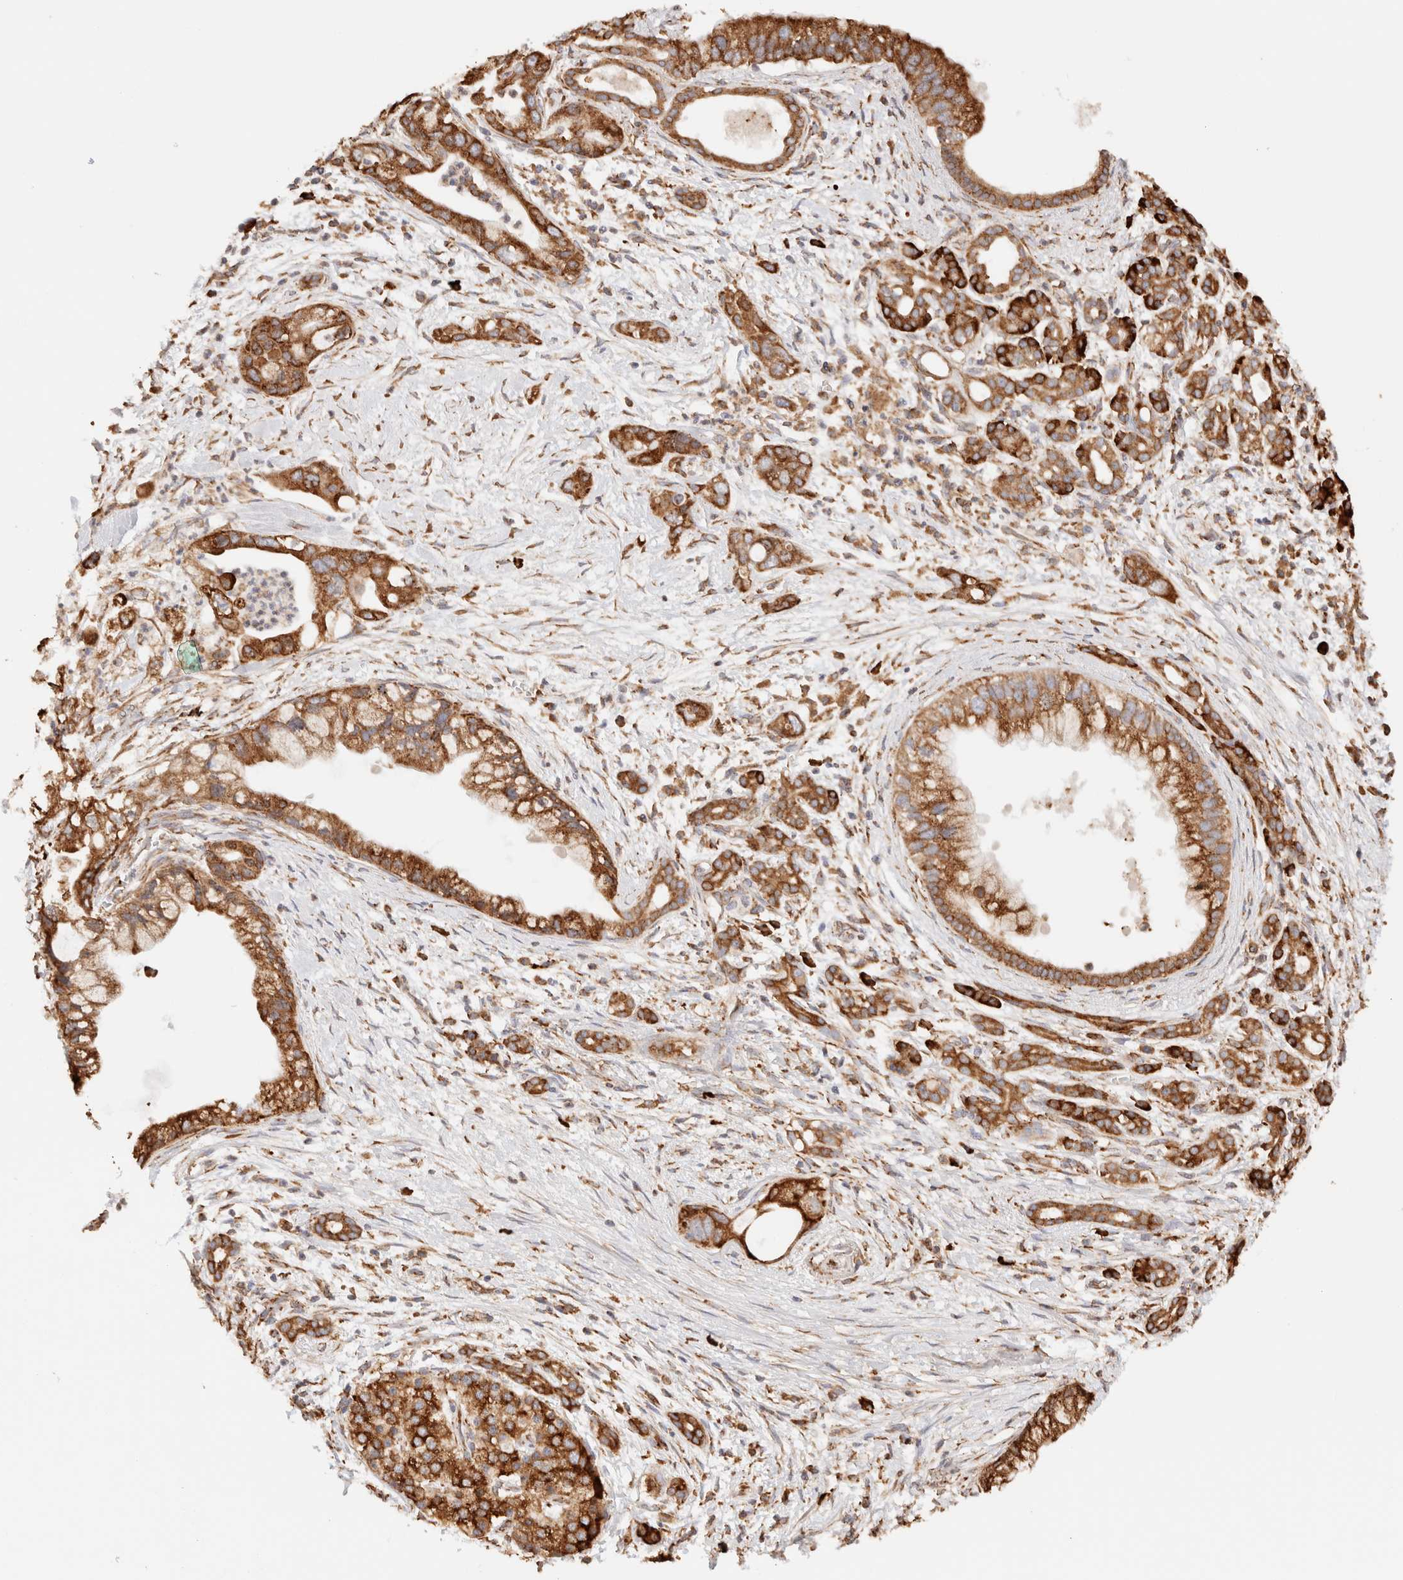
{"staining": {"intensity": "strong", "quantity": ">75%", "location": "cytoplasmic/membranous"}, "tissue": "pancreatic cancer", "cell_type": "Tumor cells", "image_type": "cancer", "snomed": [{"axis": "morphology", "description": "Adenocarcinoma, NOS"}, {"axis": "topography", "description": "Pancreas"}], "caption": "Tumor cells reveal strong cytoplasmic/membranous staining in approximately >75% of cells in pancreatic cancer (adenocarcinoma). (brown staining indicates protein expression, while blue staining denotes nuclei).", "gene": "FER", "patient": {"sex": "male", "age": 70}}